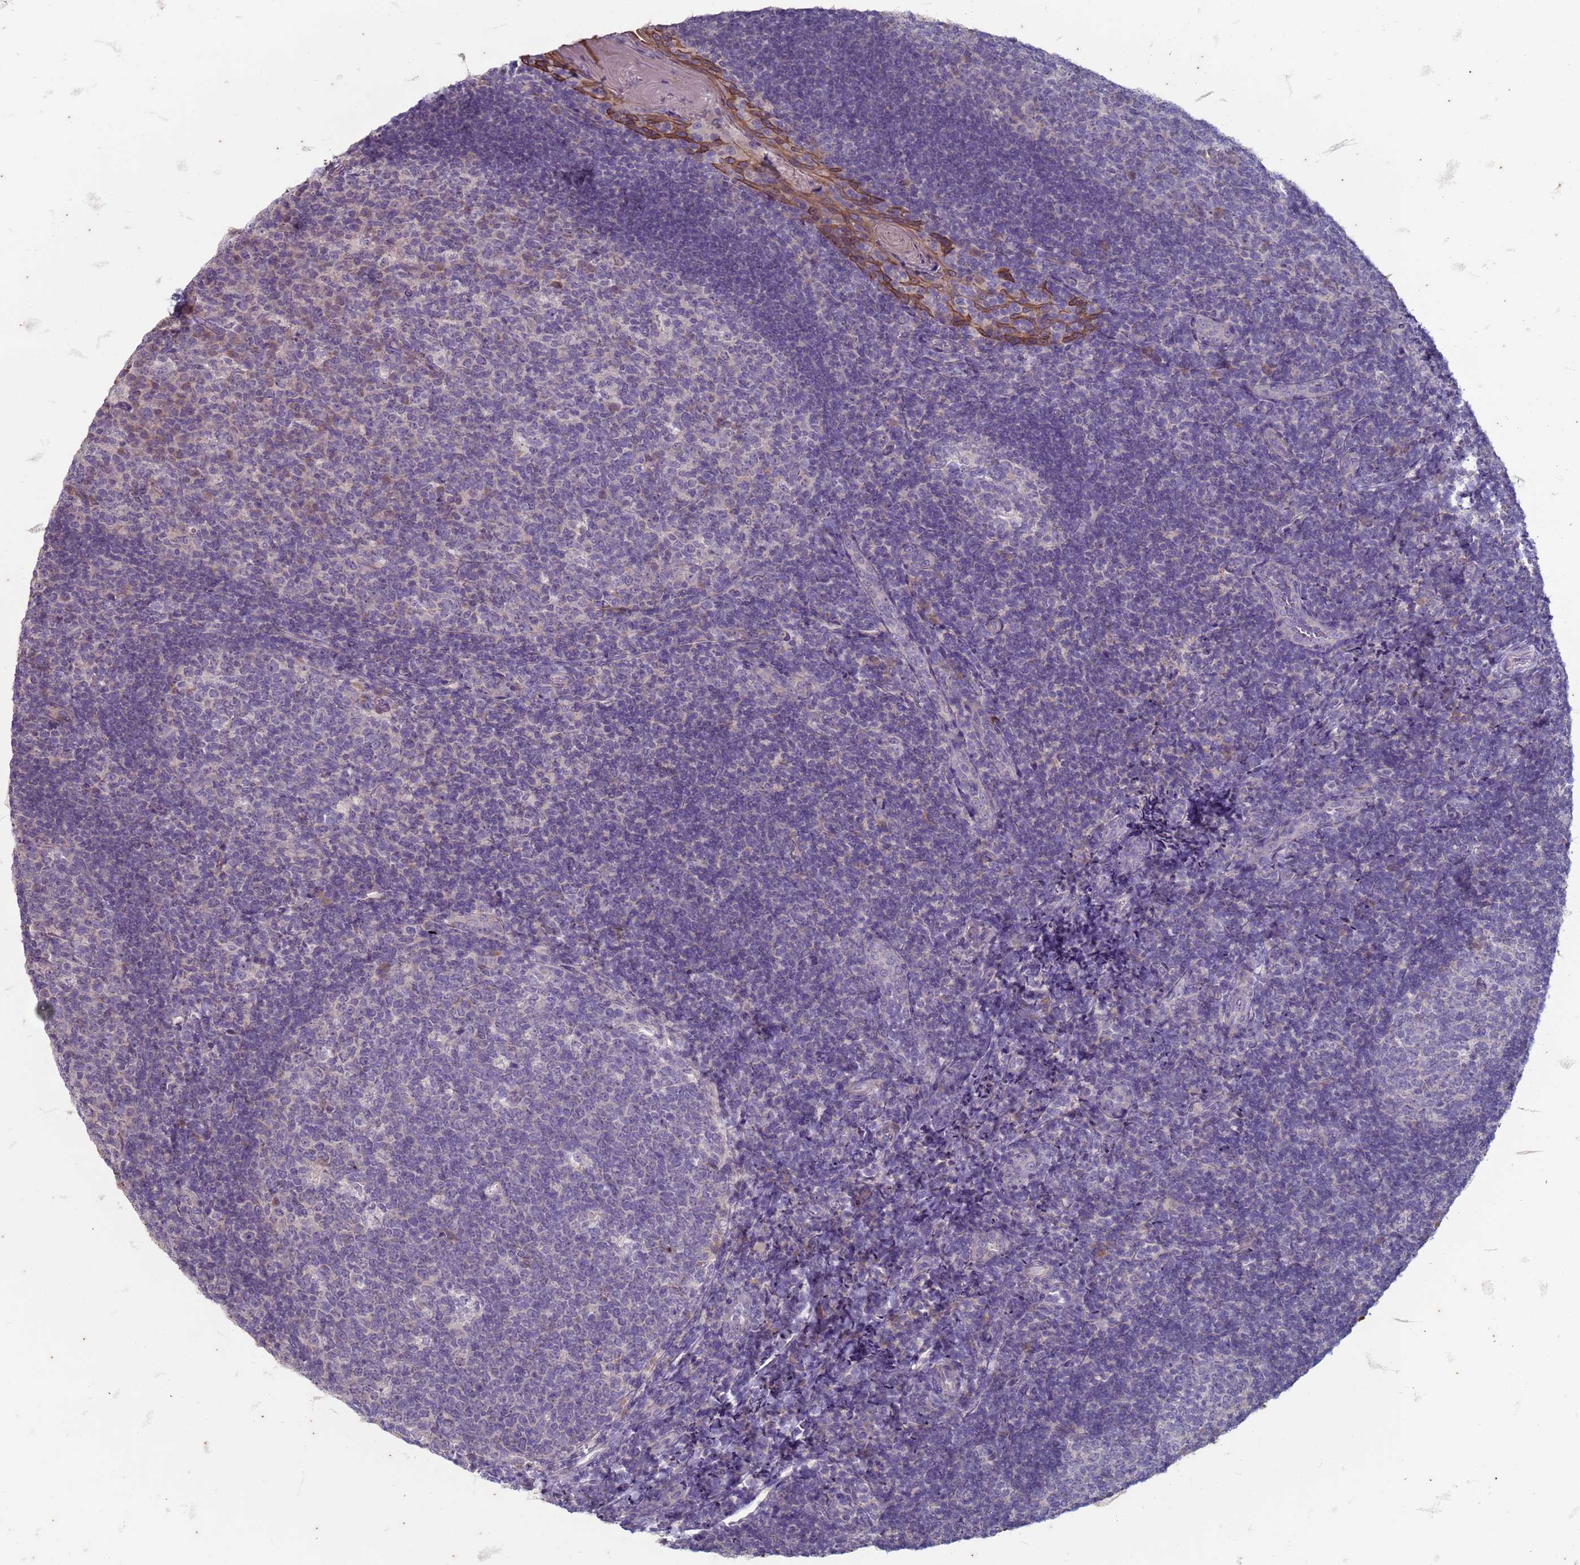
{"staining": {"intensity": "weak", "quantity": "<25%", "location": "cytoplasmic/membranous"}, "tissue": "tonsil", "cell_type": "Germinal center cells", "image_type": "normal", "snomed": [{"axis": "morphology", "description": "Normal tissue, NOS"}, {"axis": "topography", "description": "Tonsil"}], "caption": "Immunohistochemistry histopathology image of normal tonsil: human tonsil stained with DAB (3,3'-diaminobenzidine) demonstrates no significant protein staining in germinal center cells. Nuclei are stained in blue.", "gene": "SUCO", "patient": {"sex": "male", "age": 17}}